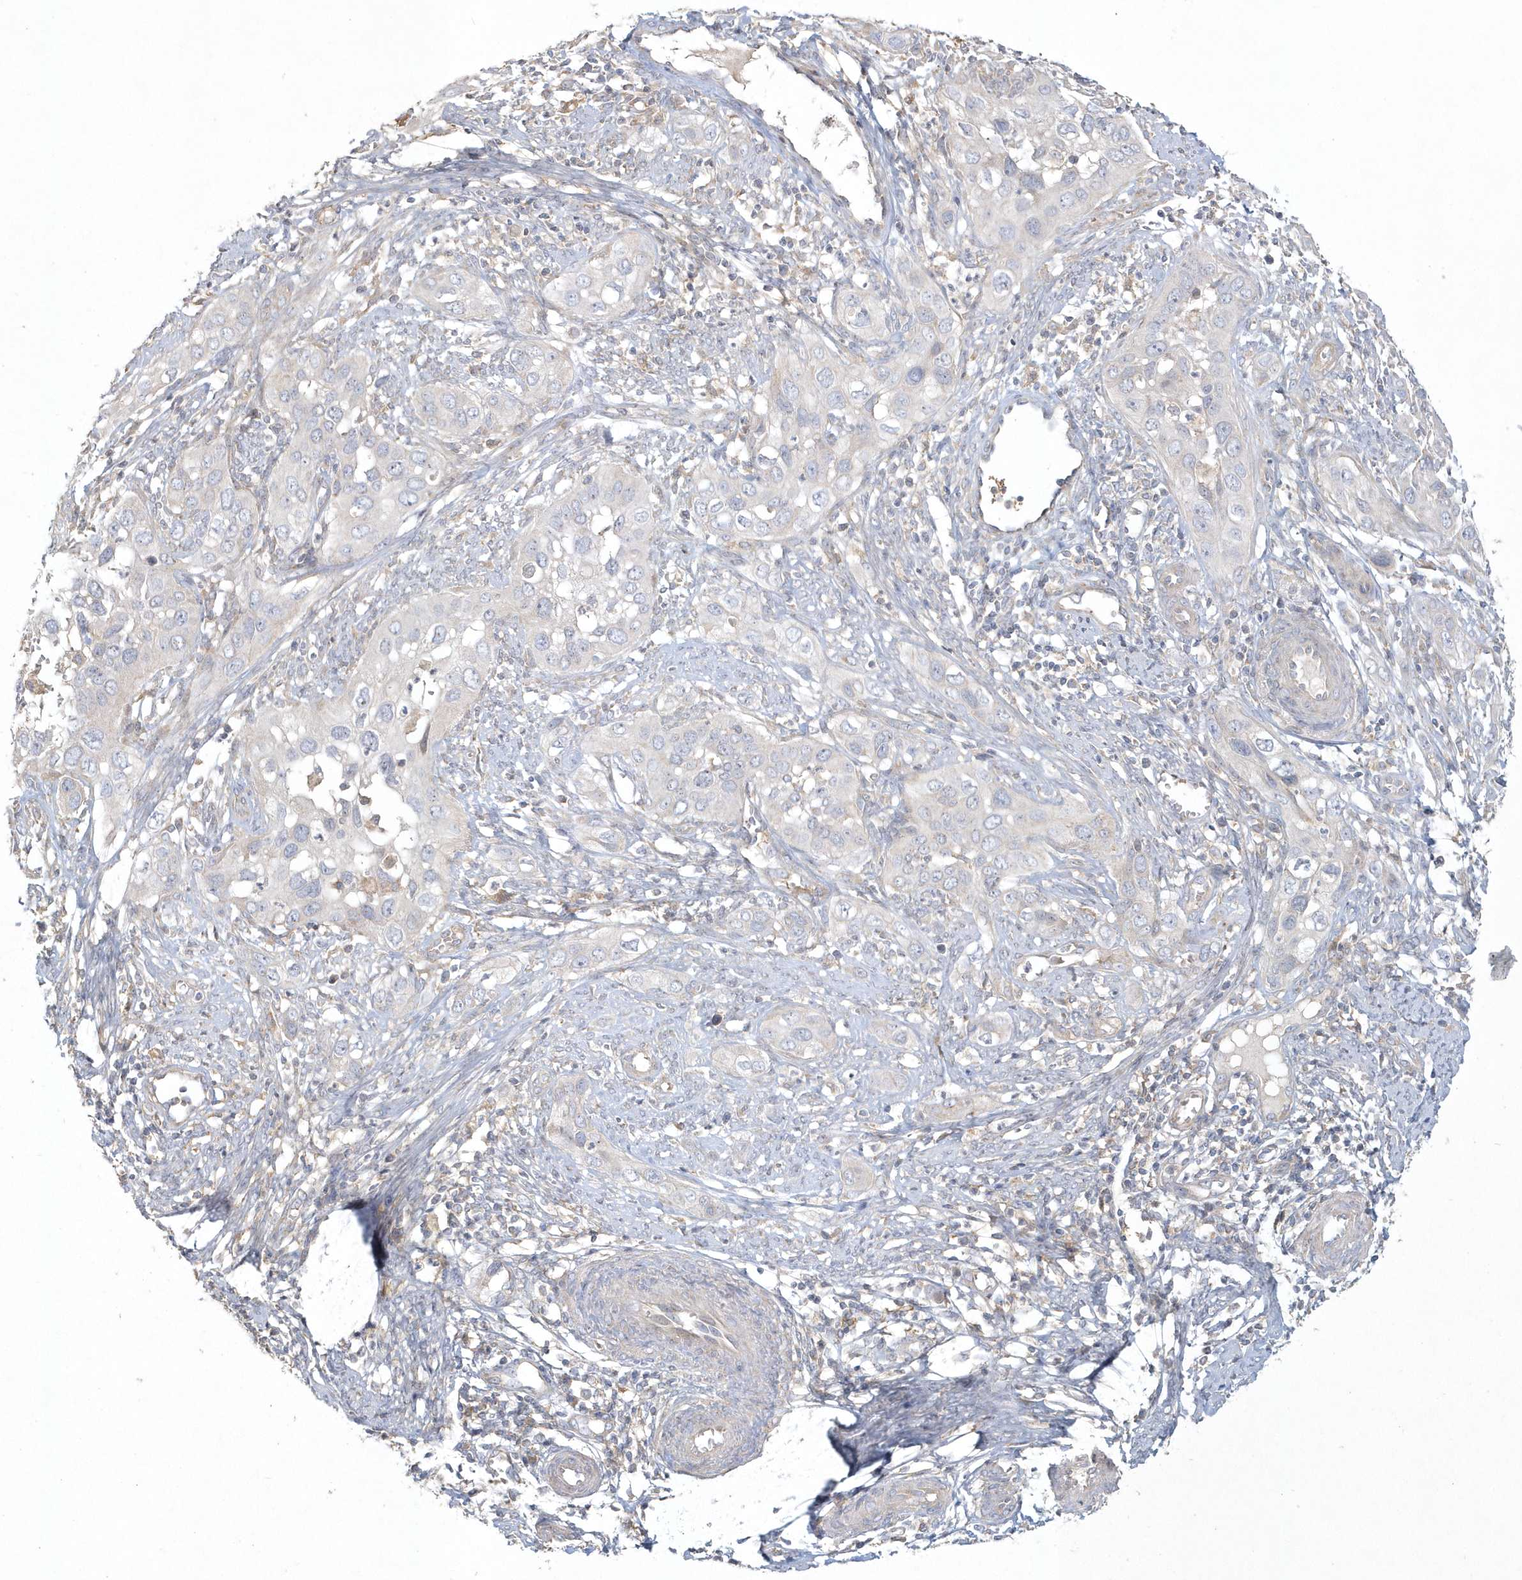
{"staining": {"intensity": "negative", "quantity": "none", "location": "none"}, "tissue": "cervical cancer", "cell_type": "Tumor cells", "image_type": "cancer", "snomed": [{"axis": "morphology", "description": "Squamous cell carcinoma, NOS"}, {"axis": "topography", "description": "Cervix"}], "caption": "Tumor cells are negative for protein expression in human cervical squamous cell carcinoma. (DAB immunohistochemistry with hematoxylin counter stain).", "gene": "BLTP3A", "patient": {"sex": "female", "age": 34}}